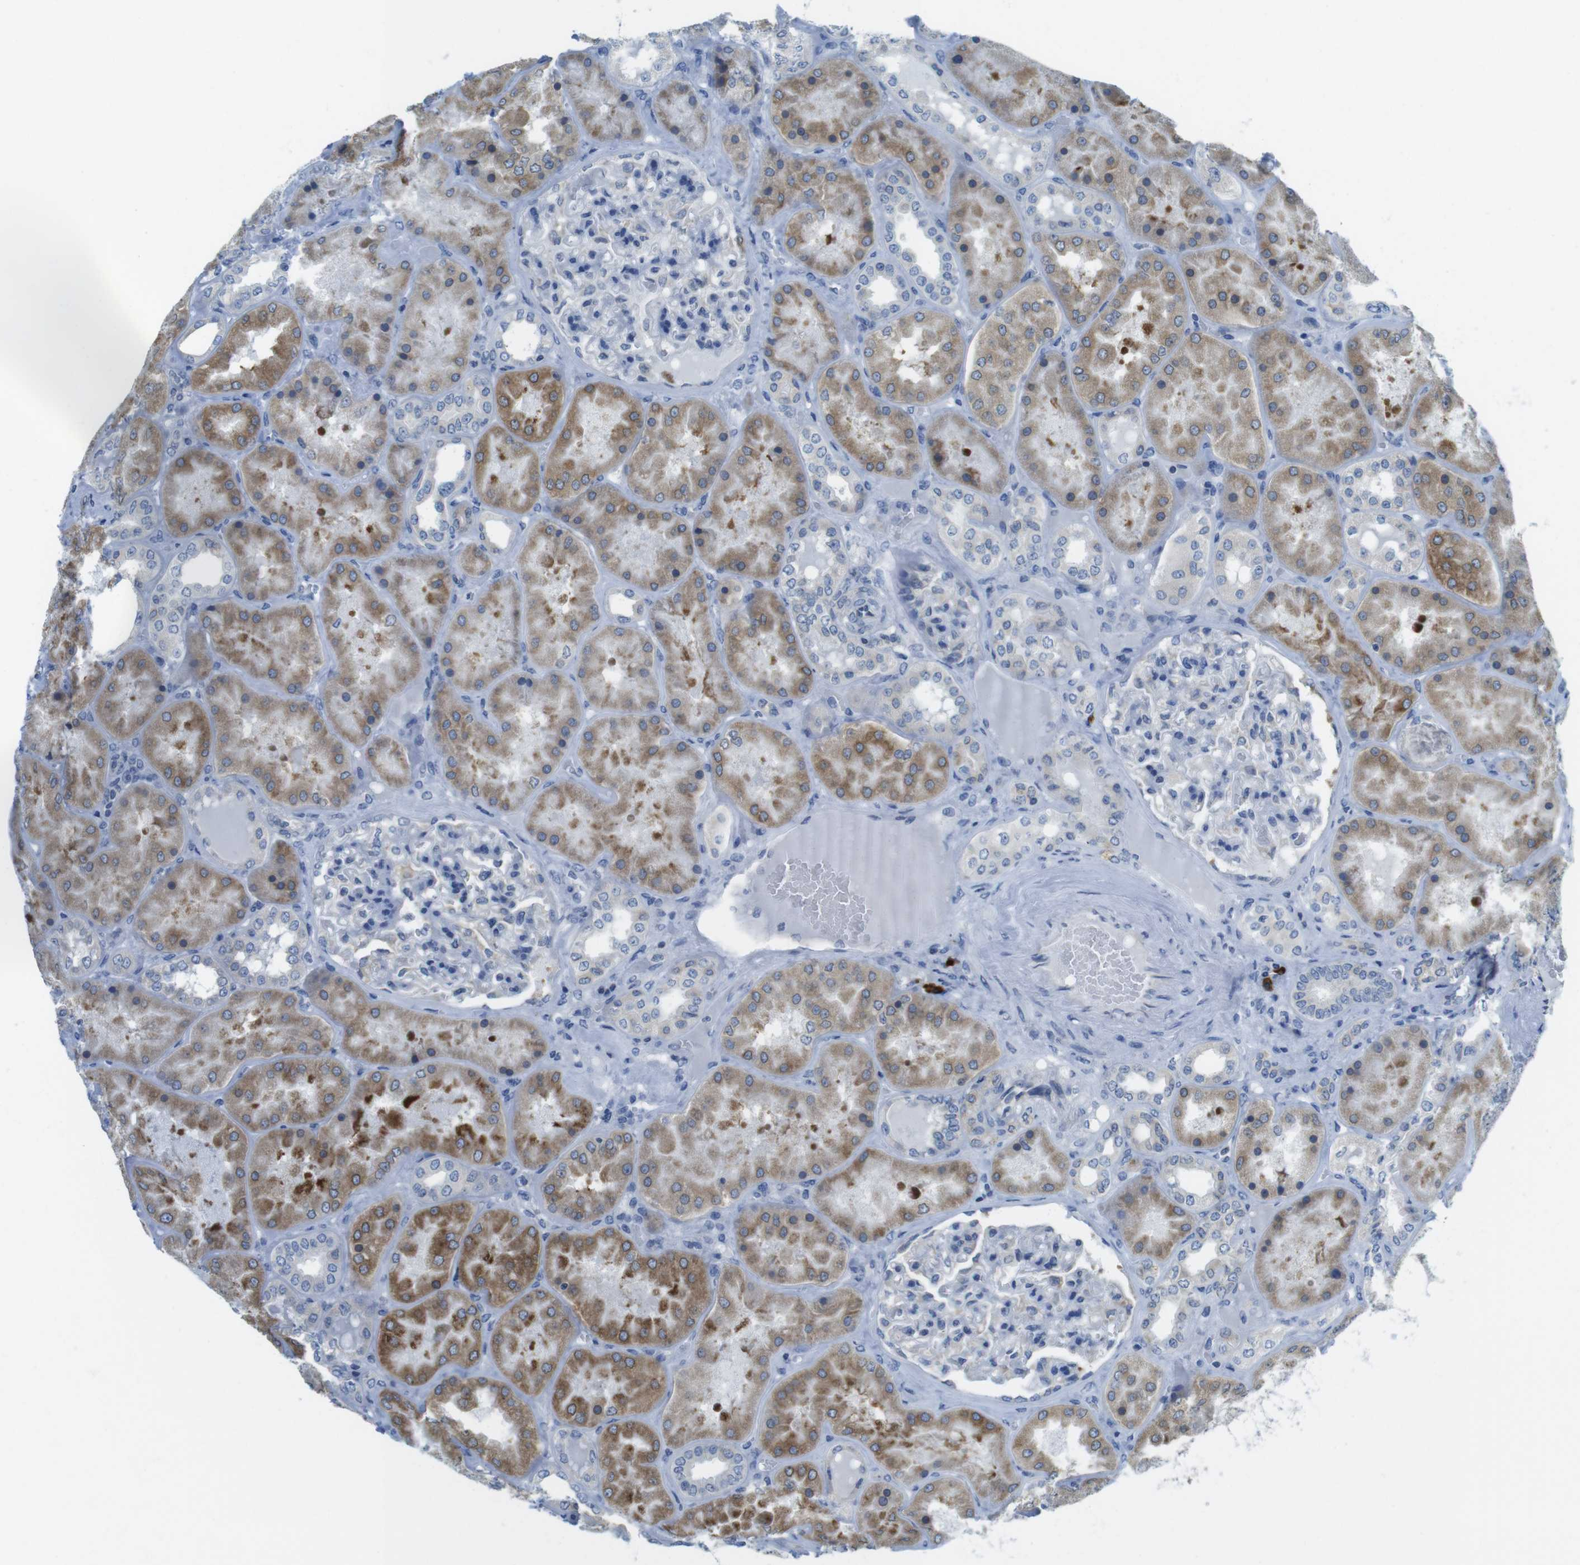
{"staining": {"intensity": "negative", "quantity": "none", "location": "none"}, "tissue": "kidney", "cell_type": "Cells in glomeruli", "image_type": "normal", "snomed": [{"axis": "morphology", "description": "Normal tissue, NOS"}, {"axis": "topography", "description": "Kidney"}], "caption": "A photomicrograph of human kidney is negative for staining in cells in glomeruli. (DAB immunohistochemistry (IHC) with hematoxylin counter stain).", "gene": "CLPTM1L", "patient": {"sex": "female", "age": 56}}